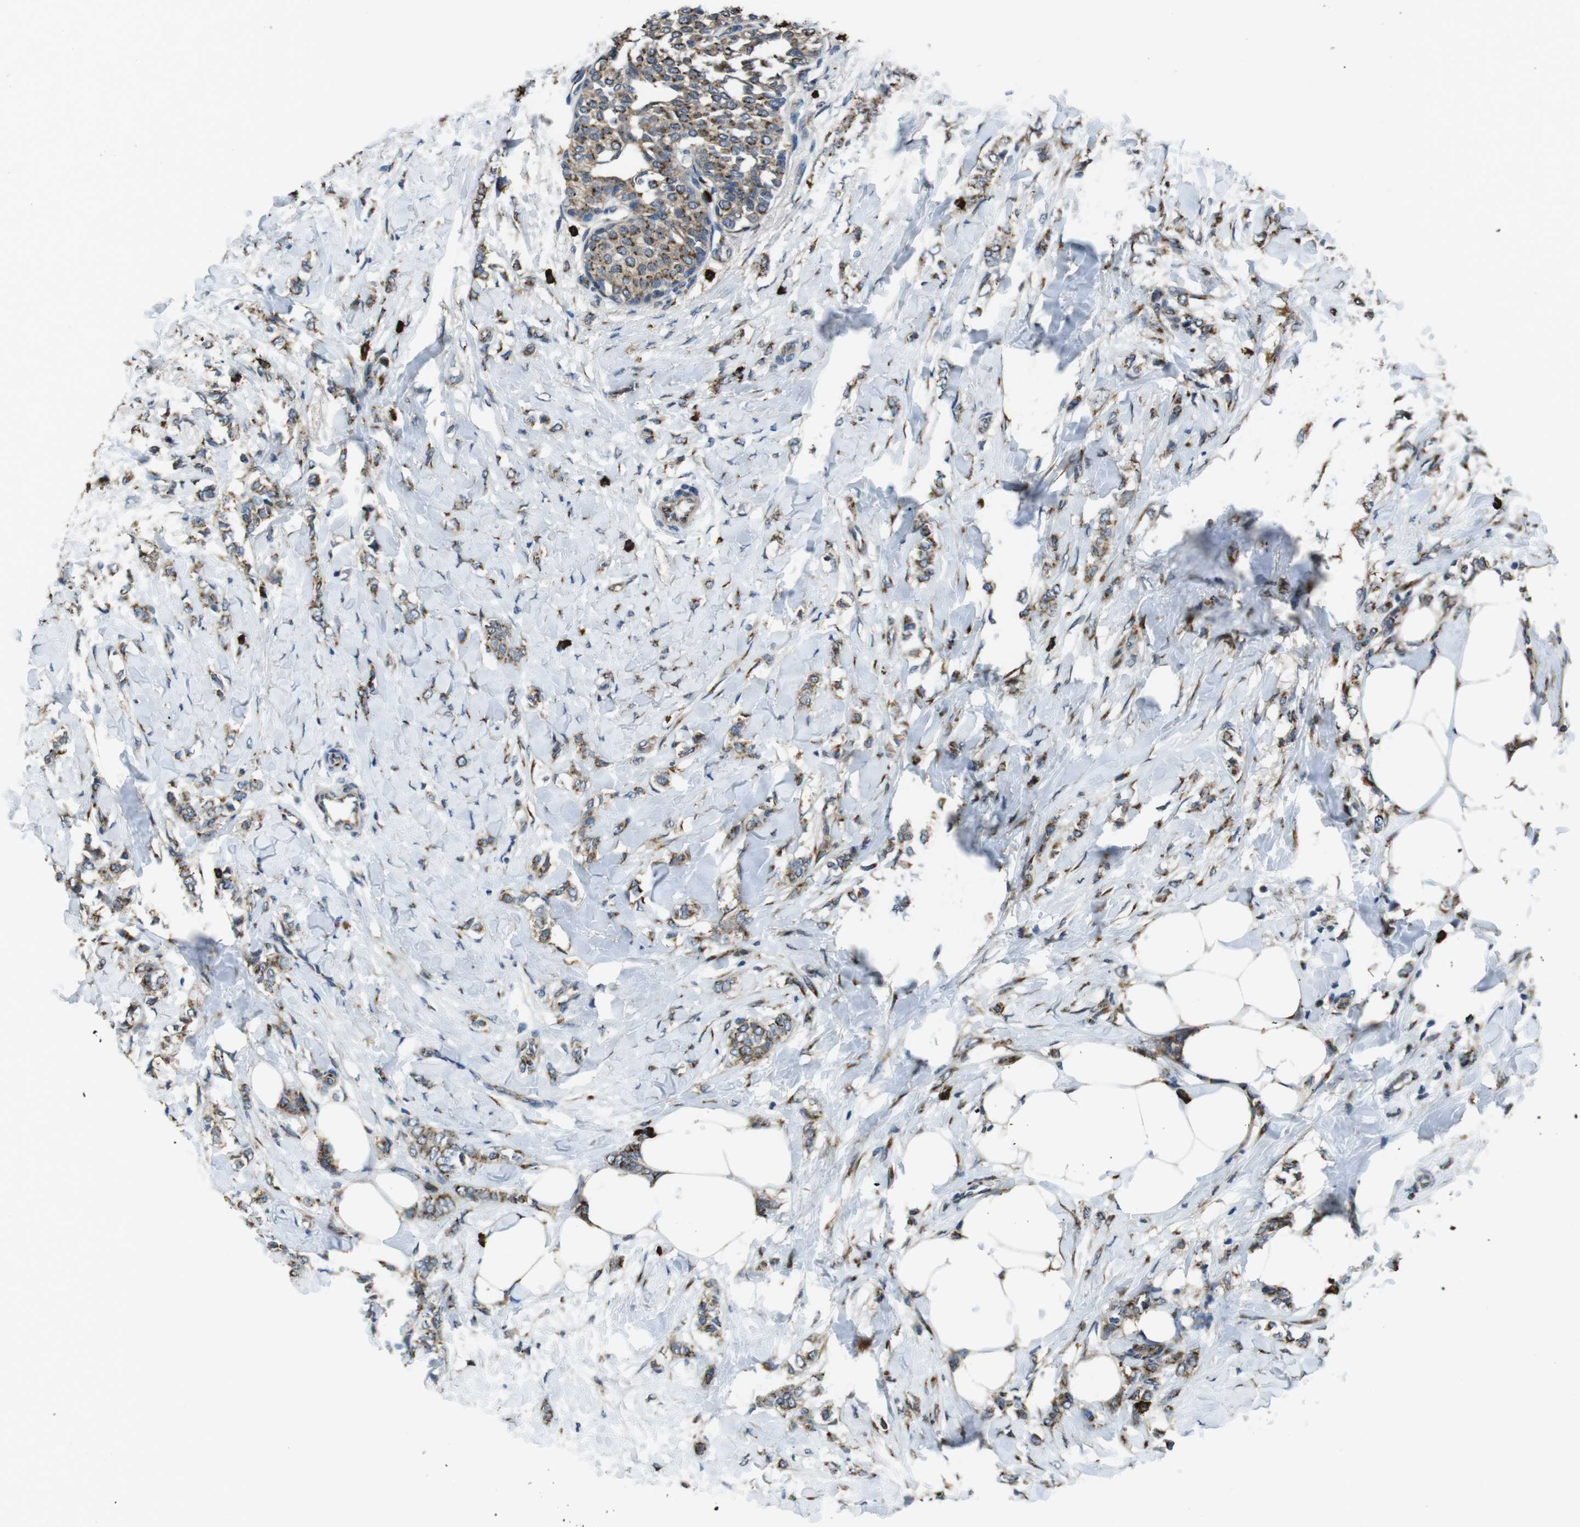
{"staining": {"intensity": "moderate", "quantity": ">75%", "location": "cytoplasmic/membranous"}, "tissue": "breast cancer", "cell_type": "Tumor cells", "image_type": "cancer", "snomed": [{"axis": "morphology", "description": "Lobular carcinoma, in situ"}, {"axis": "morphology", "description": "Lobular carcinoma"}, {"axis": "topography", "description": "Breast"}], "caption": "There is medium levels of moderate cytoplasmic/membranous positivity in tumor cells of breast lobular carcinoma in situ, as demonstrated by immunohistochemical staining (brown color).", "gene": "RAB6A", "patient": {"sex": "female", "age": 41}}